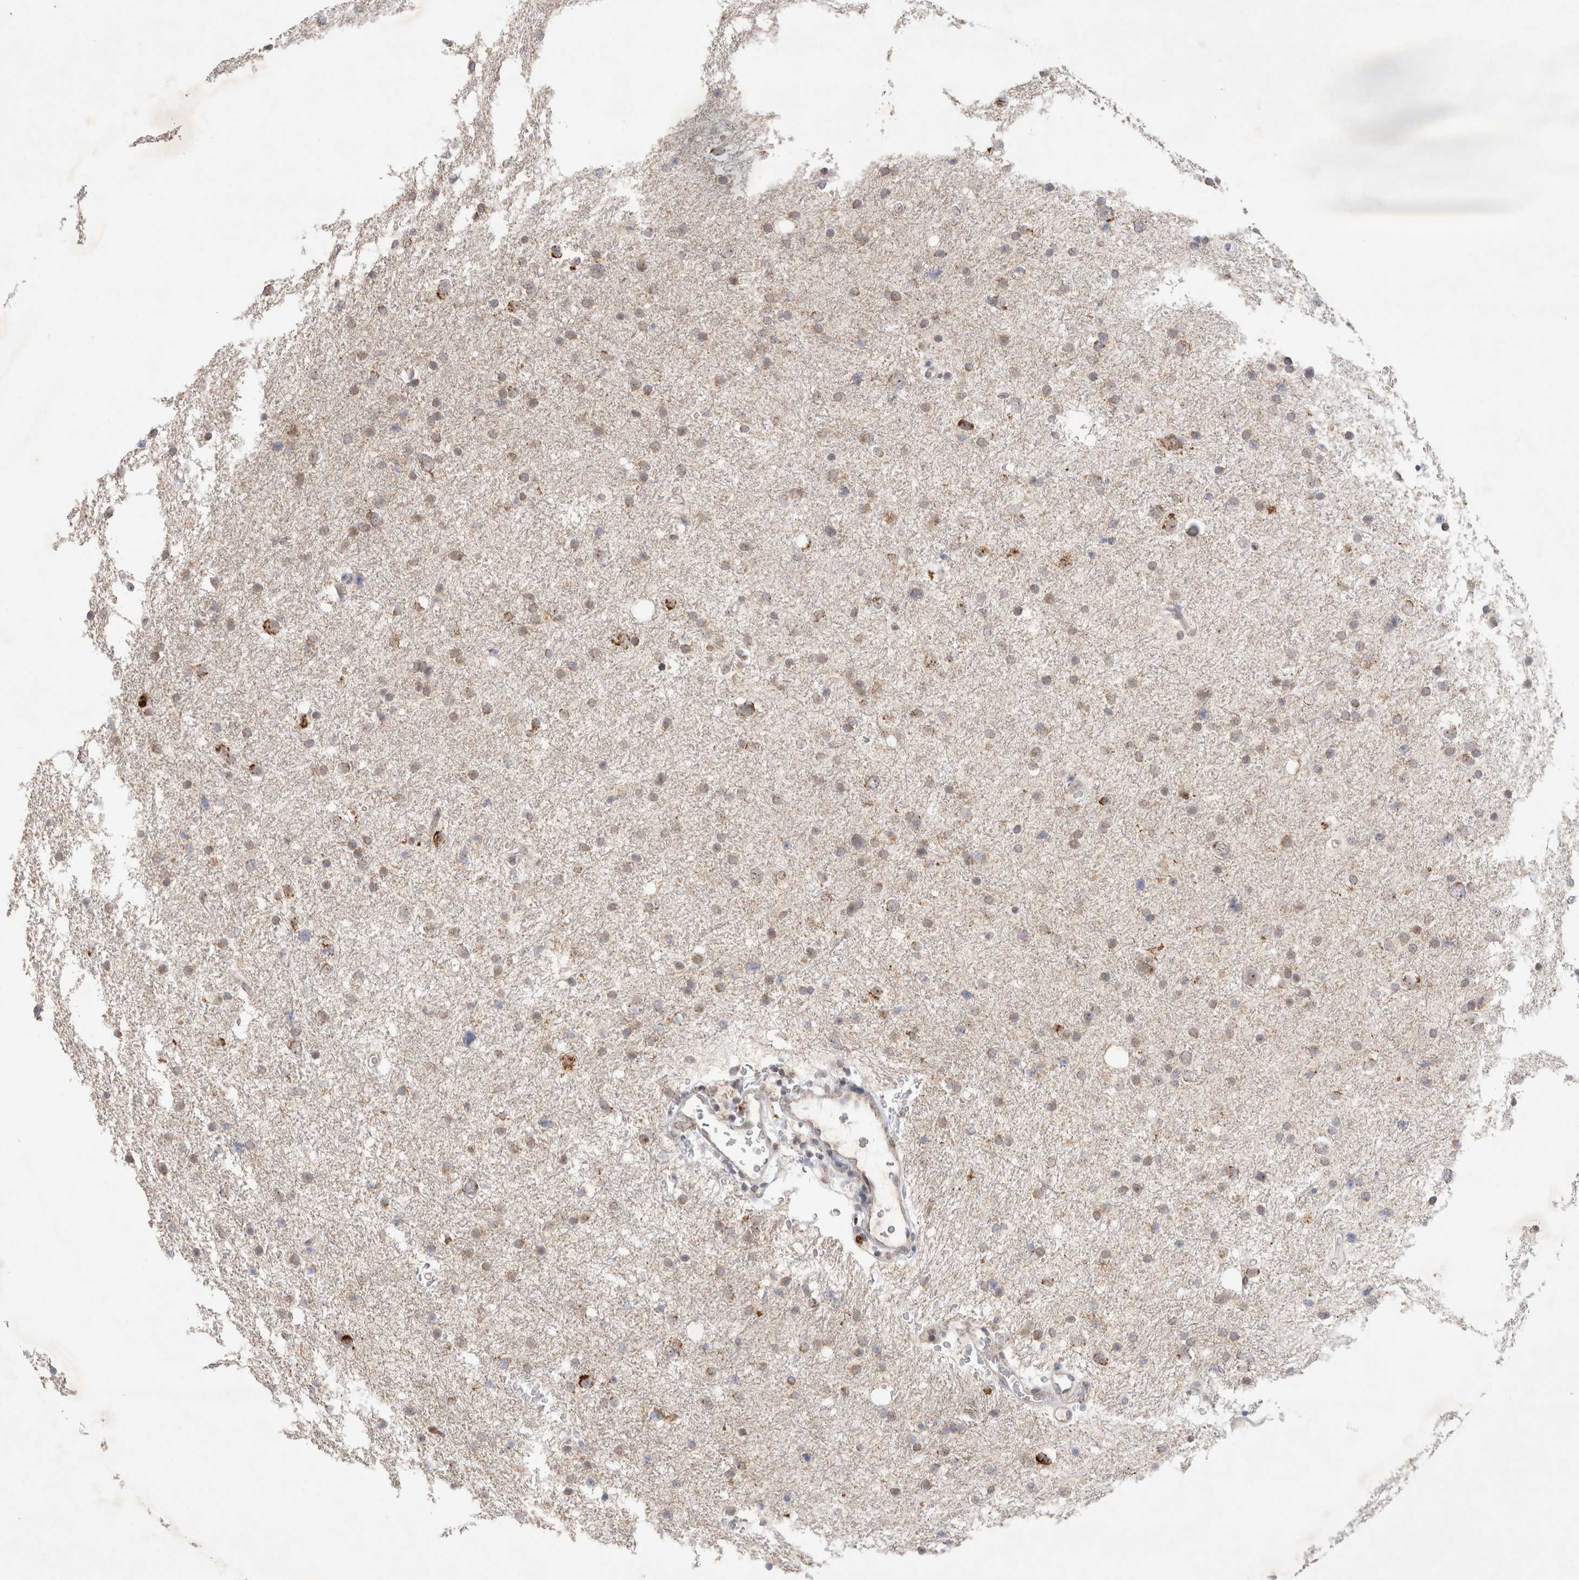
{"staining": {"intensity": "weak", "quantity": ">75%", "location": "cytoplasmic/membranous"}, "tissue": "glioma", "cell_type": "Tumor cells", "image_type": "cancer", "snomed": [{"axis": "morphology", "description": "Glioma, malignant, Low grade"}, {"axis": "topography", "description": "Brain"}], "caption": "Brown immunohistochemical staining in human glioma displays weak cytoplasmic/membranous staining in about >75% of tumor cells. Nuclei are stained in blue.", "gene": "MRPL37", "patient": {"sex": "female", "age": 37}}